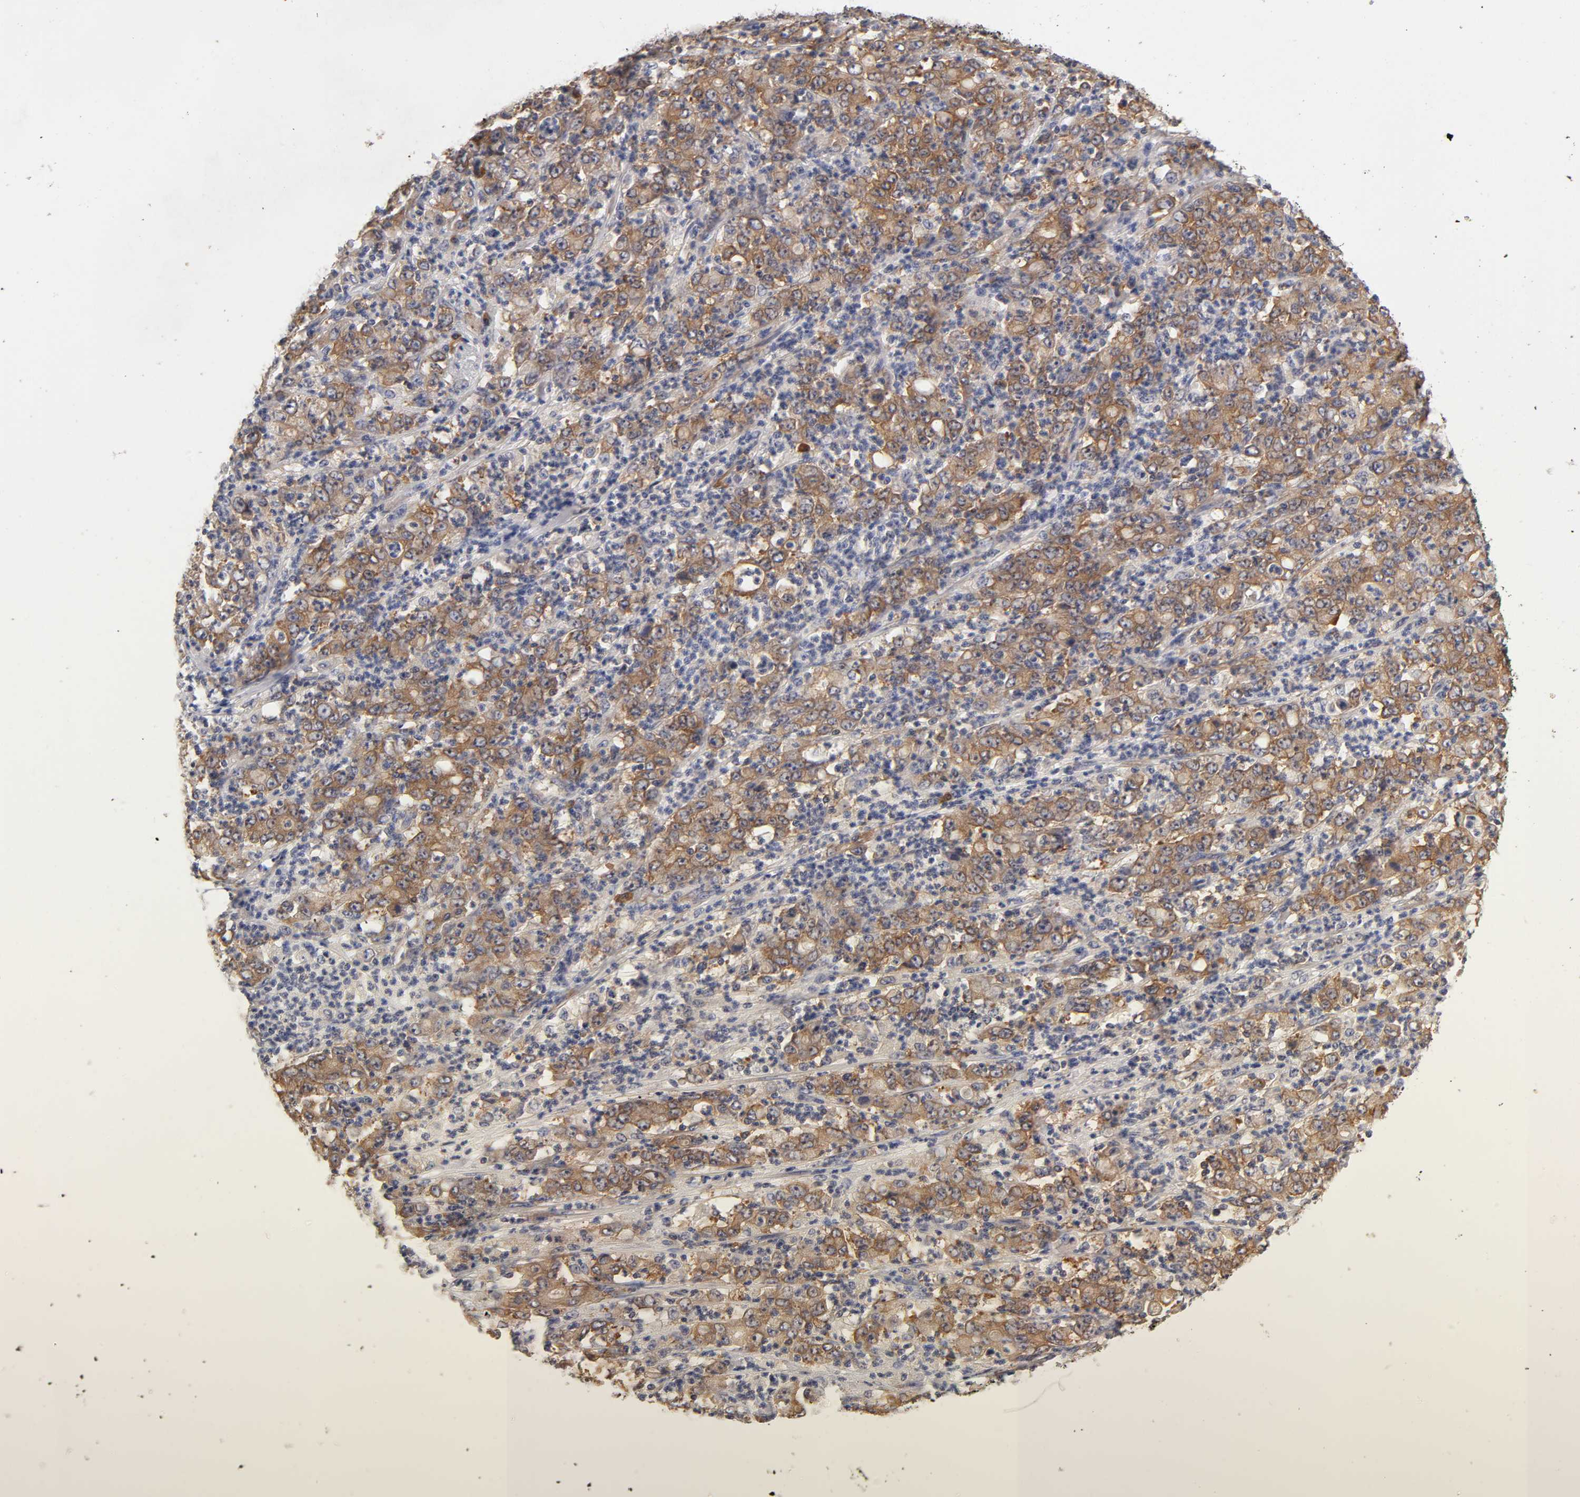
{"staining": {"intensity": "moderate", "quantity": ">75%", "location": "cytoplasmic/membranous"}, "tissue": "stomach cancer", "cell_type": "Tumor cells", "image_type": "cancer", "snomed": [{"axis": "morphology", "description": "Adenocarcinoma, NOS"}, {"axis": "topography", "description": "Stomach, lower"}], "caption": "An image showing moderate cytoplasmic/membranous positivity in approximately >75% of tumor cells in stomach cancer (adenocarcinoma), as visualized by brown immunohistochemical staining.", "gene": "RPS29", "patient": {"sex": "female", "age": 71}}